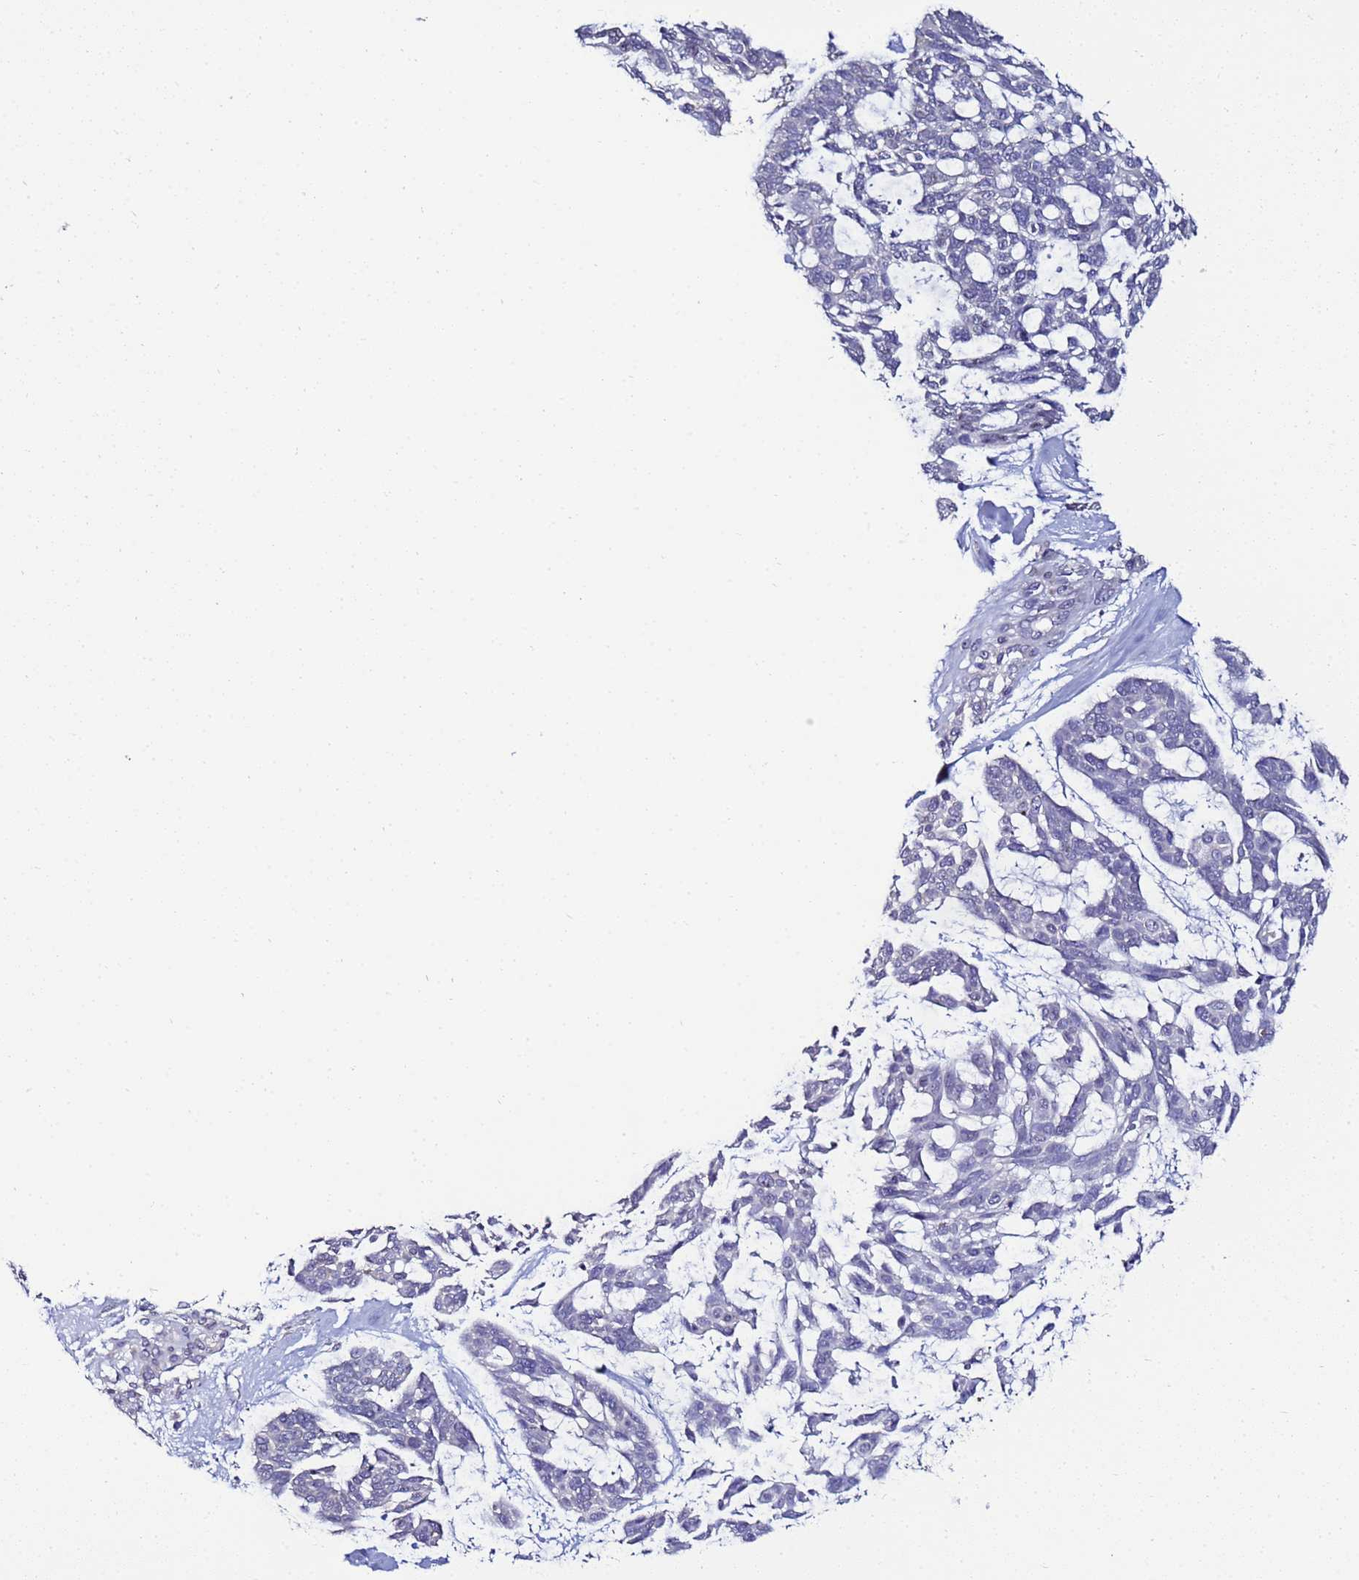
{"staining": {"intensity": "negative", "quantity": "none", "location": "none"}, "tissue": "skin cancer", "cell_type": "Tumor cells", "image_type": "cancer", "snomed": [{"axis": "morphology", "description": "Basal cell carcinoma"}, {"axis": "topography", "description": "Skin"}], "caption": "A photomicrograph of skin cancer (basal cell carcinoma) stained for a protein reveals no brown staining in tumor cells.", "gene": "FAM166B", "patient": {"sex": "male", "age": 88}}